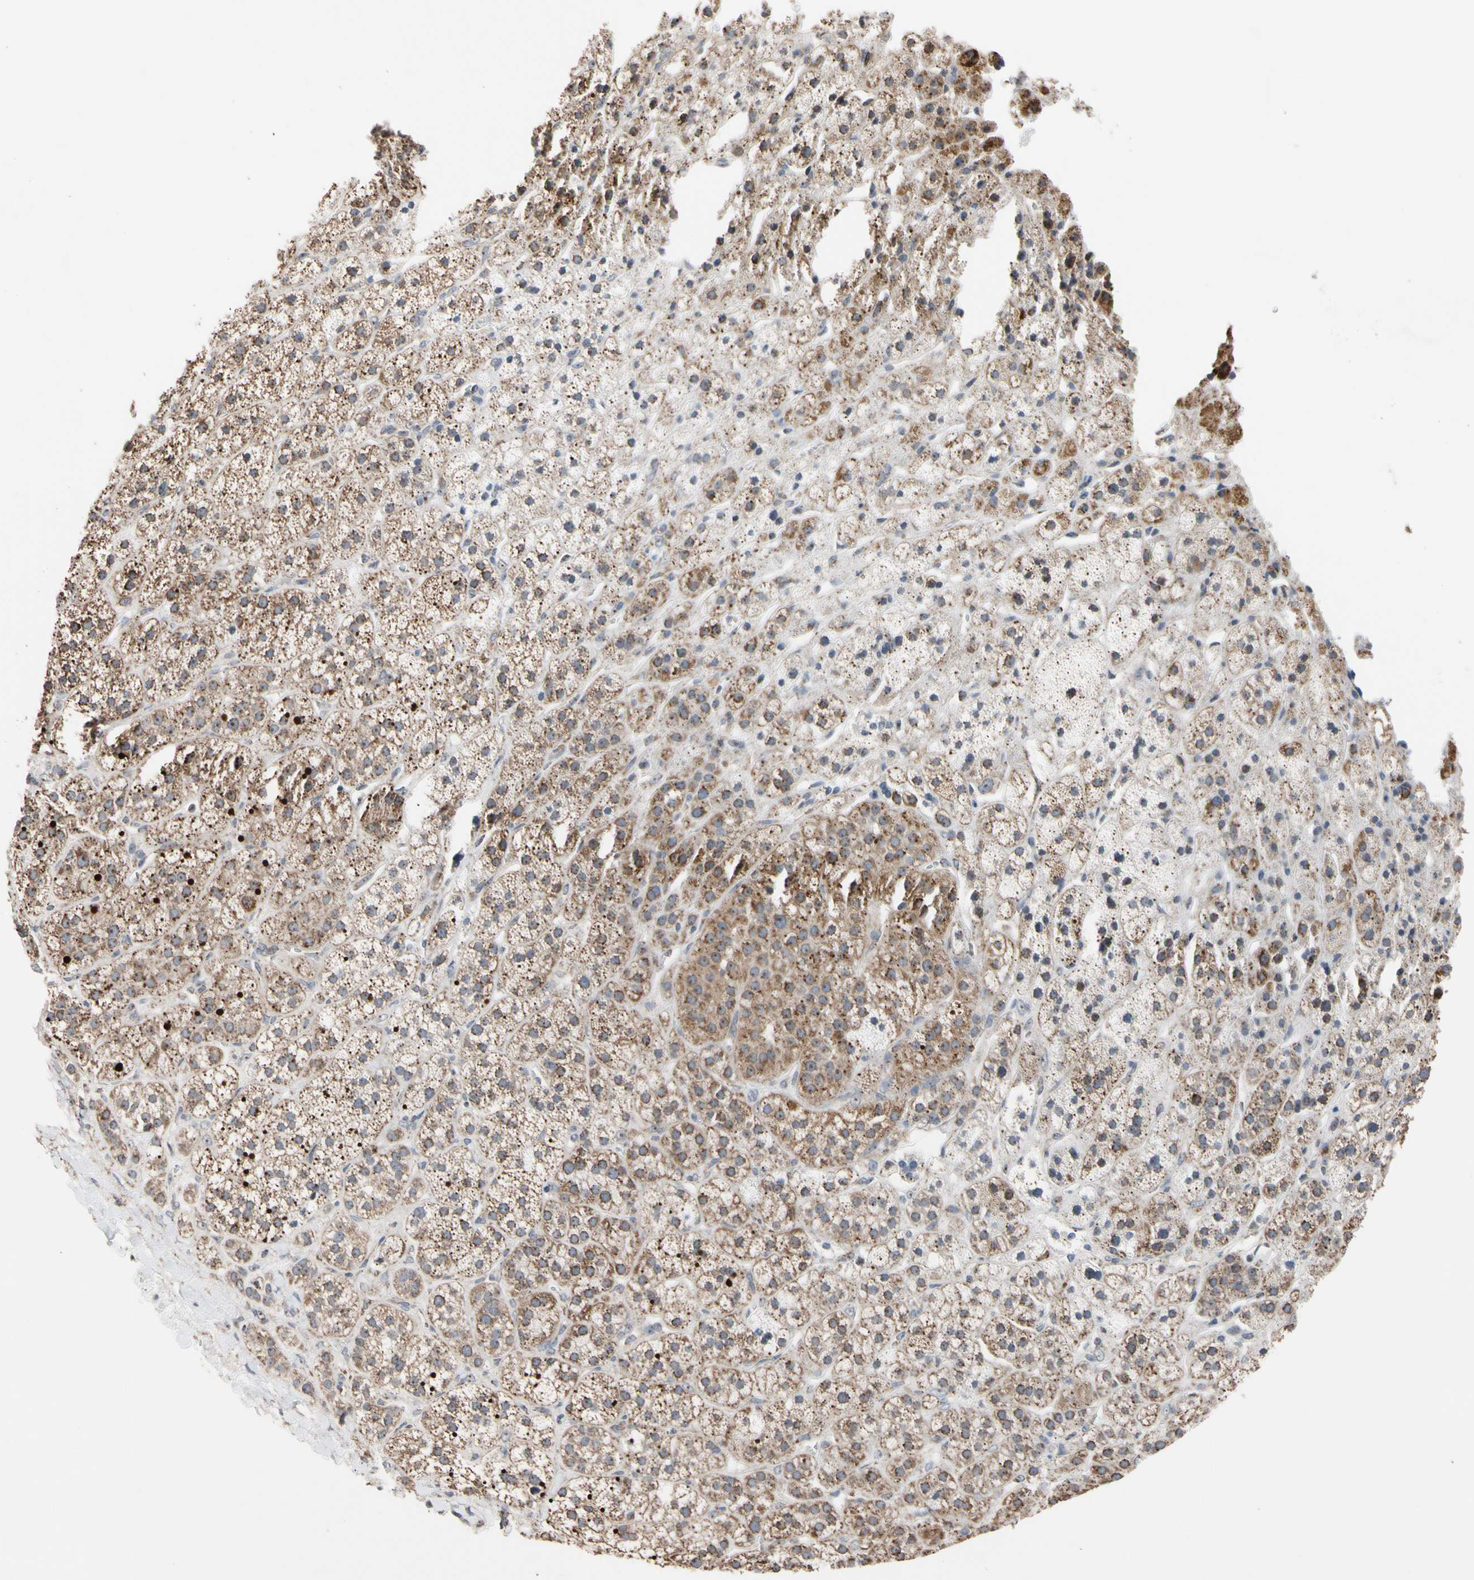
{"staining": {"intensity": "strong", "quantity": ">75%", "location": "cytoplasmic/membranous"}, "tissue": "adrenal gland", "cell_type": "Glandular cells", "image_type": "normal", "snomed": [{"axis": "morphology", "description": "Normal tissue, NOS"}, {"axis": "topography", "description": "Adrenal gland"}], "caption": "Unremarkable adrenal gland demonstrates strong cytoplasmic/membranous expression in about >75% of glandular cells.", "gene": "FAM110B", "patient": {"sex": "male", "age": 56}}